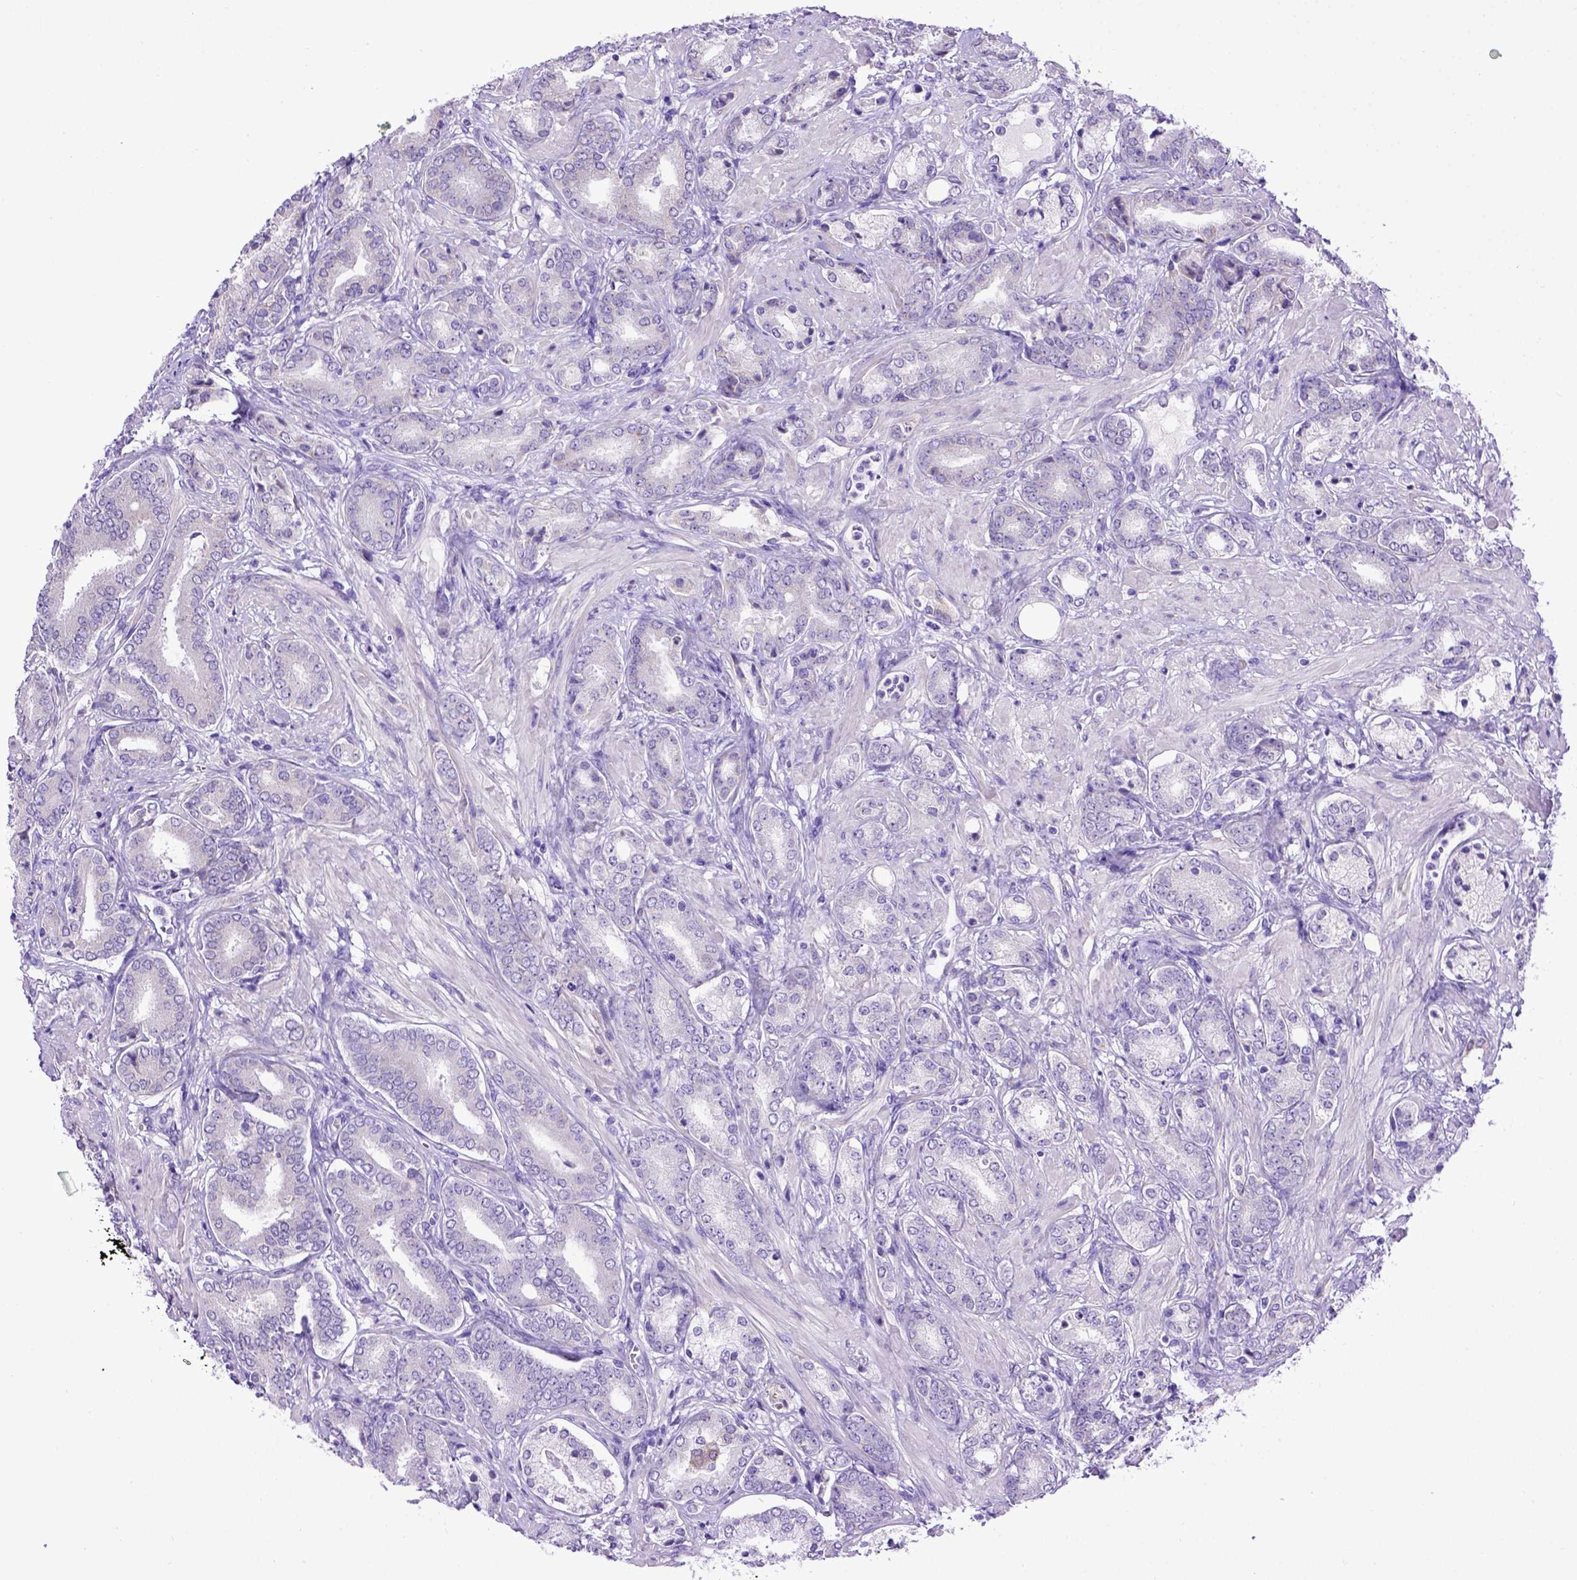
{"staining": {"intensity": "negative", "quantity": "none", "location": "none"}, "tissue": "prostate cancer", "cell_type": "Tumor cells", "image_type": "cancer", "snomed": [{"axis": "morphology", "description": "Adenocarcinoma, High grade"}, {"axis": "topography", "description": "Prostate"}], "caption": "Tumor cells show no significant protein positivity in adenocarcinoma (high-grade) (prostate). (Stains: DAB (3,3'-diaminobenzidine) immunohistochemistry (IHC) with hematoxylin counter stain, Microscopy: brightfield microscopy at high magnification).", "gene": "PTGES", "patient": {"sex": "male", "age": 56}}